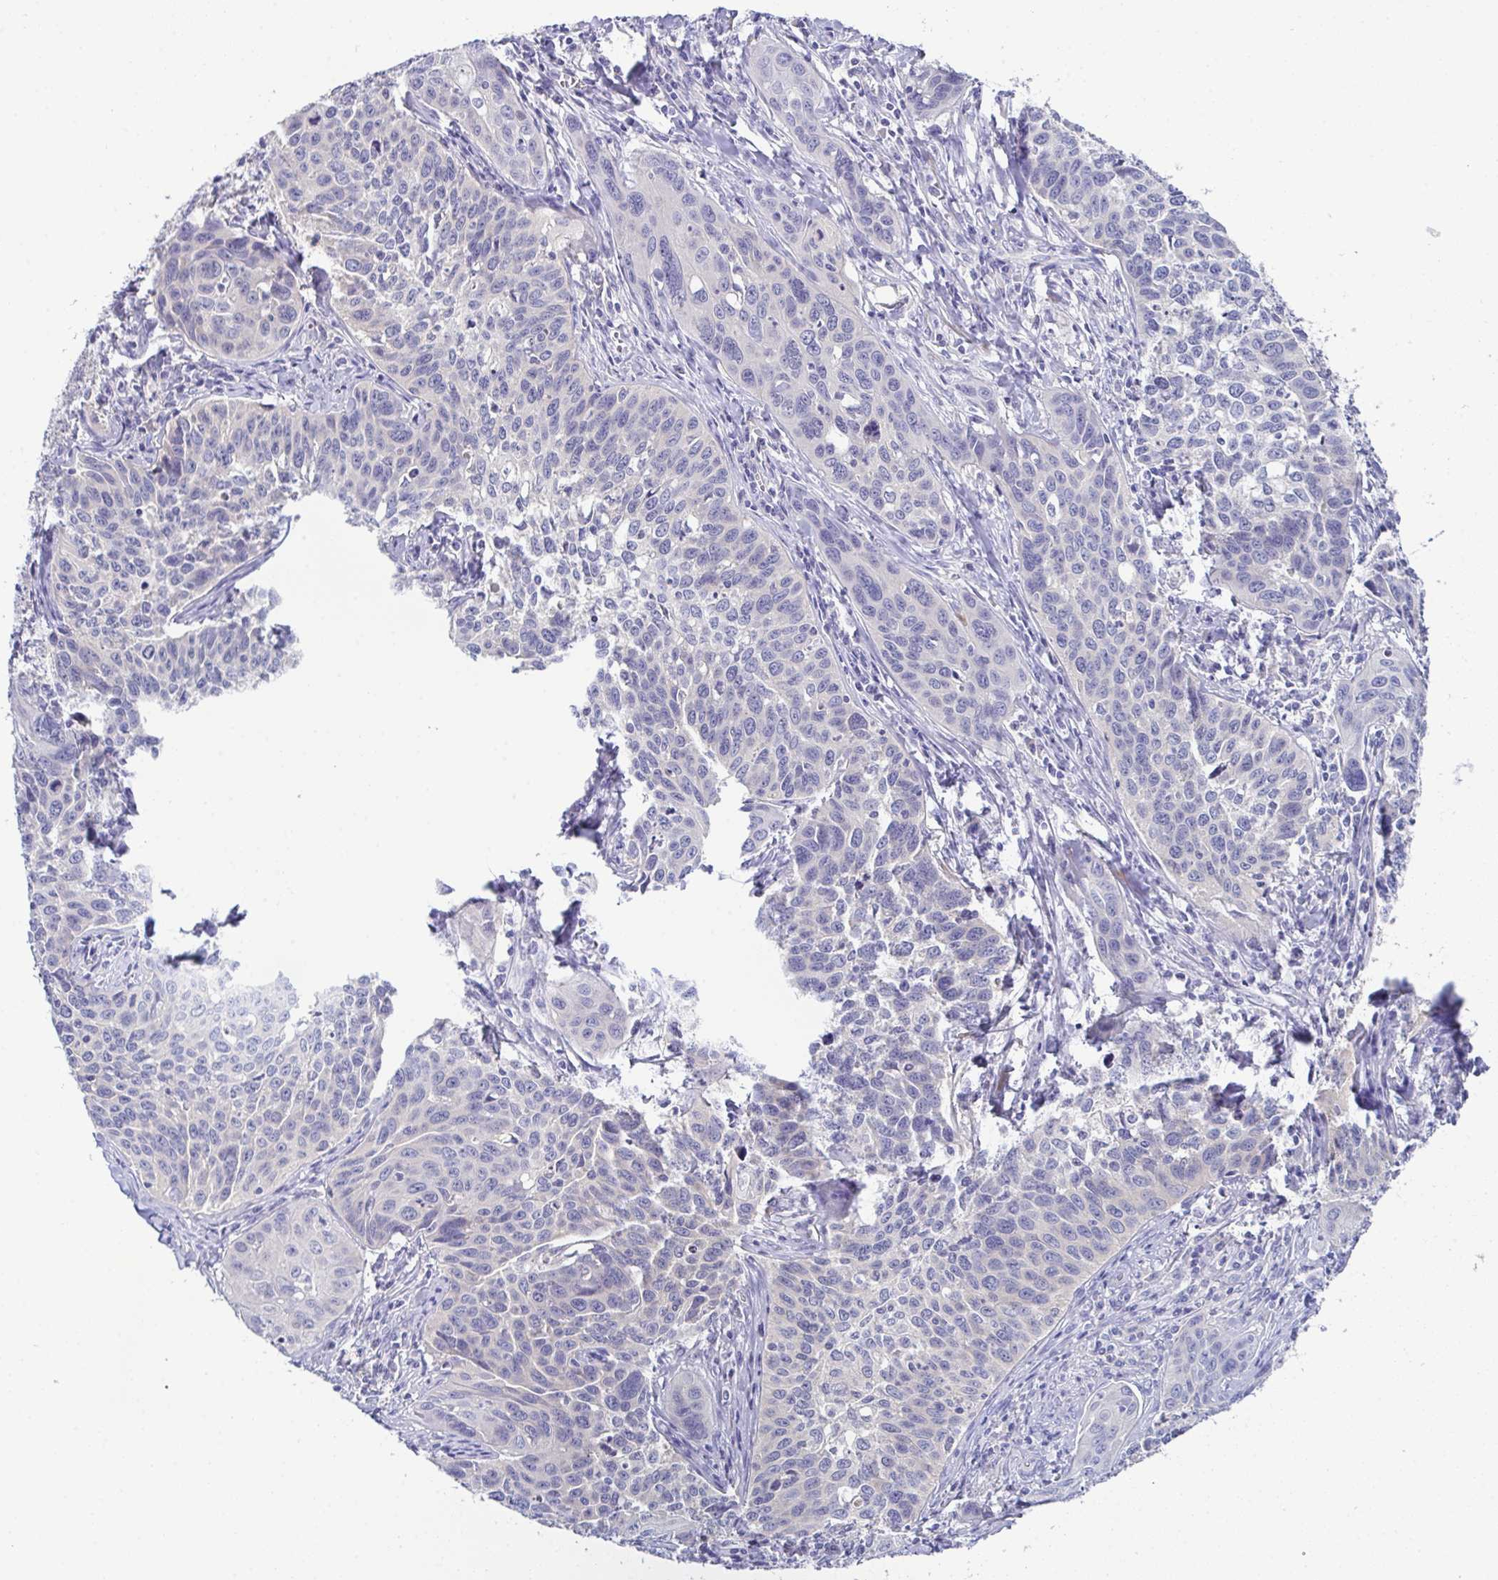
{"staining": {"intensity": "negative", "quantity": "none", "location": "none"}, "tissue": "cervical cancer", "cell_type": "Tumor cells", "image_type": "cancer", "snomed": [{"axis": "morphology", "description": "Squamous cell carcinoma, NOS"}, {"axis": "topography", "description": "Cervix"}], "caption": "Human cervical cancer stained for a protein using IHC displays no staining in tumor cells.", "gene": "CFAP97D1", "patient": {"sex": "female", "age": 31}}